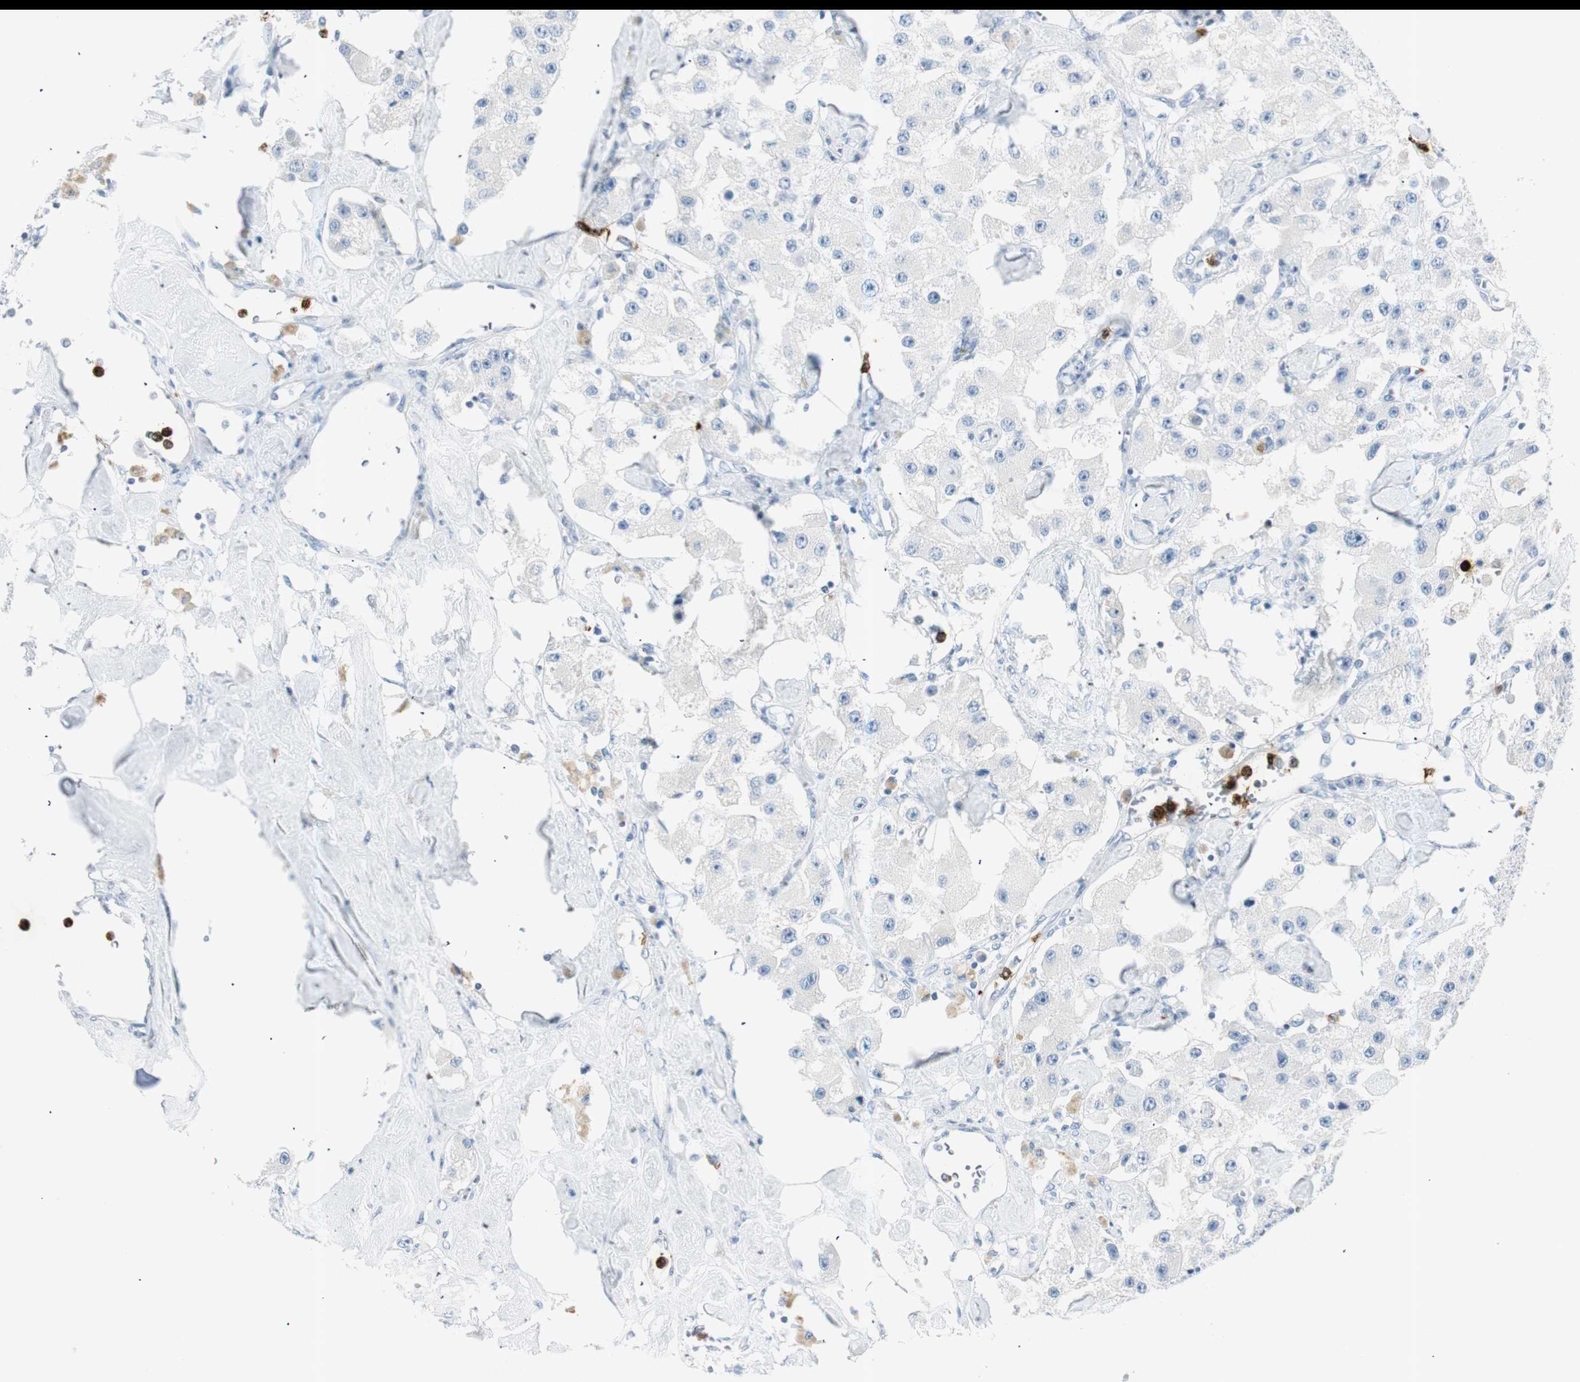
{"staining": {"intensity": "negative", "quantity": "none", "location": "none"}, "tissue": "carcinoid", "cell_type": "Tumor cells", "image_type": "cancer", "snomed": [{"axis": "morphology", "description": "Carcinoid, malignant, NOS"}, {"axis": "topography", "description": "Pancreas"}], "caption": "DAB (3,3'-diaminobenzidine) immunohistochemical staining of human carcinoid (malignant) shows no significant positivity in tumor cells.", "gene": "PRTN3", "patient": {"sex": "male", "age": 41}}